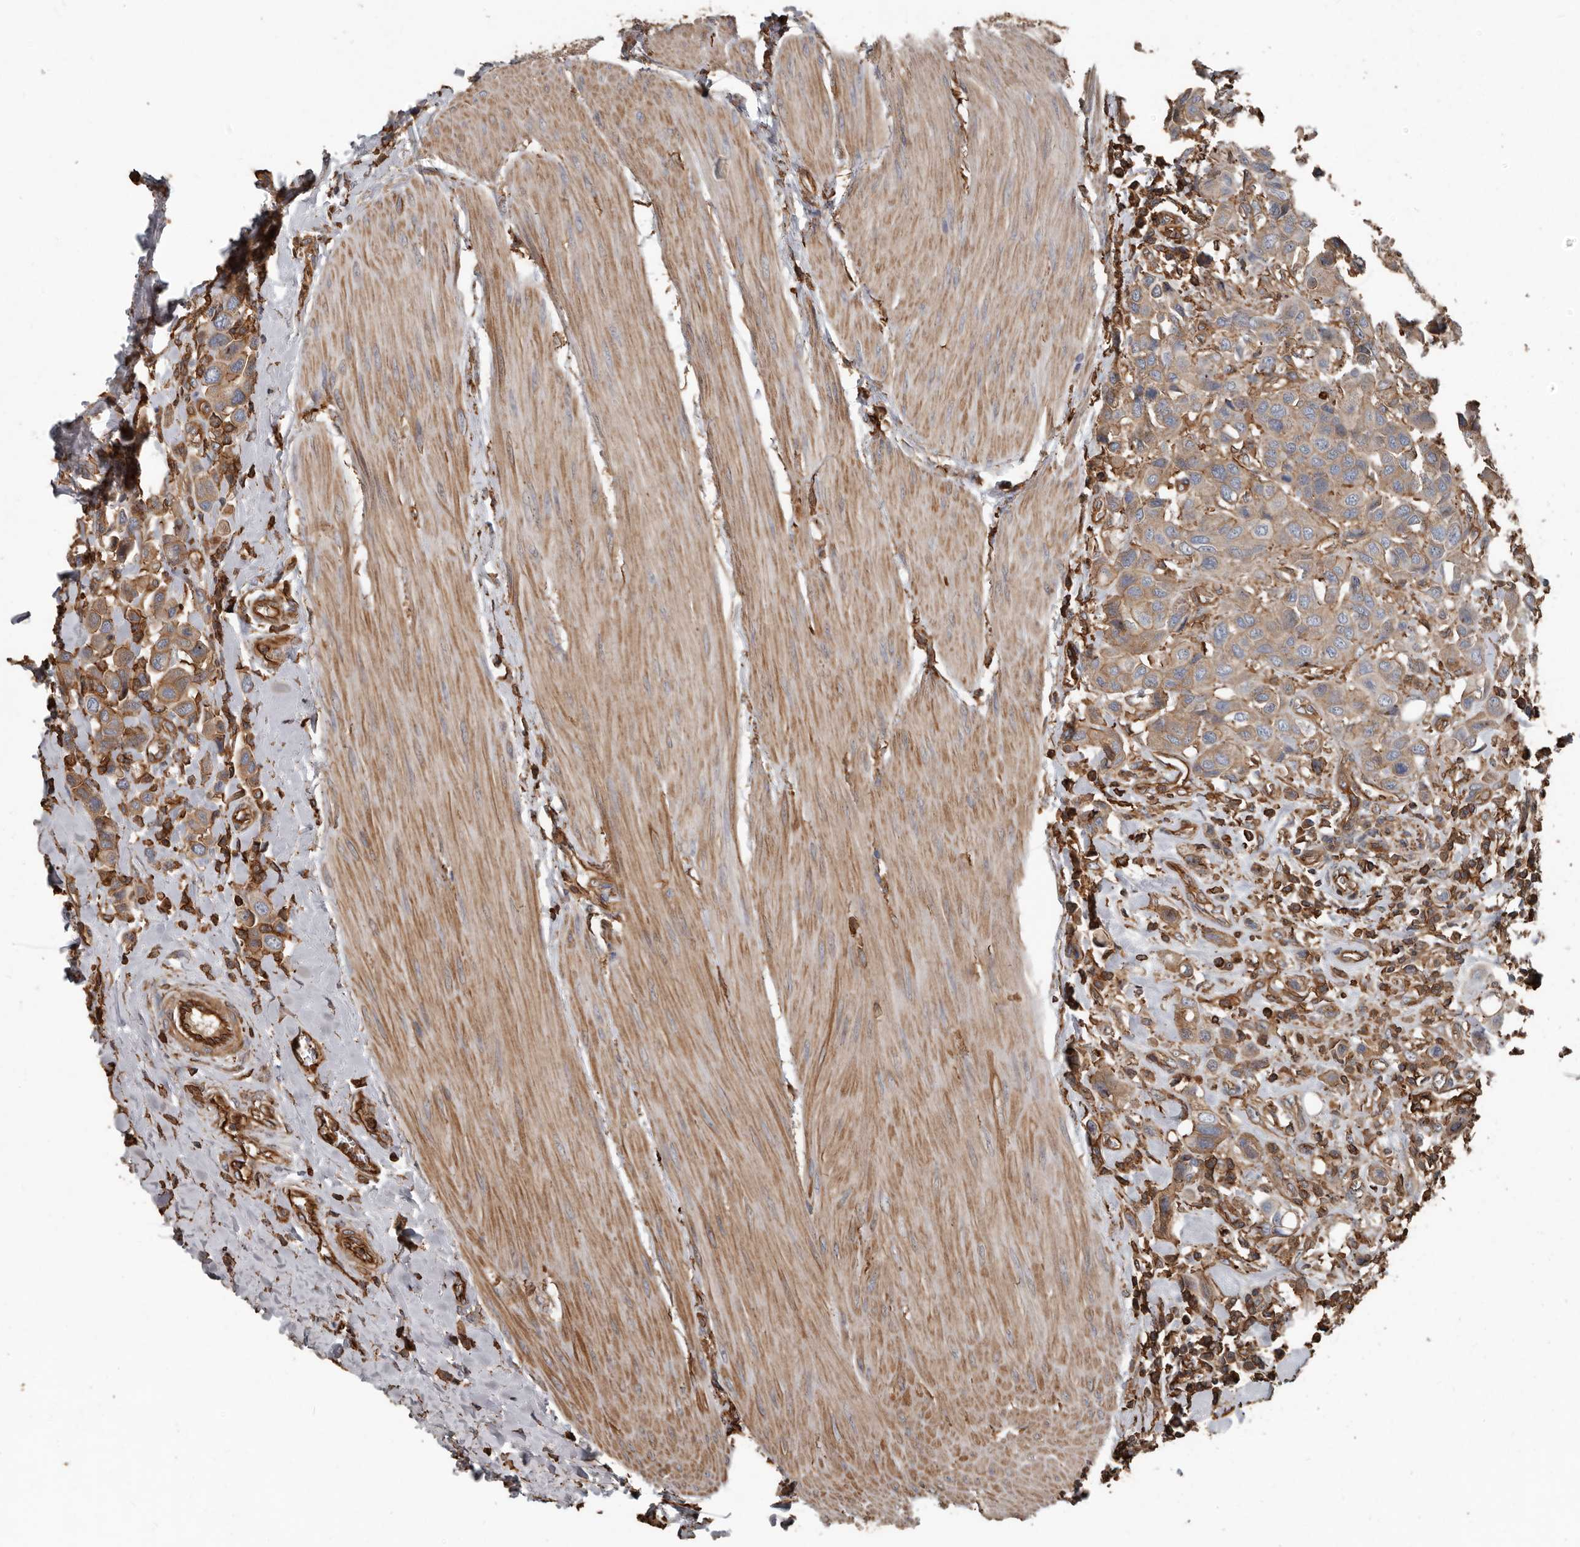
{"staining": {"intensity": "moderate", "quantity": ">75%", "location": "cytoplasmic/membranous"}, "tissue": "urothelial cancer", "cell_type": "Tumor cells", "image_type": "cancer", "snomed": [{"axis": "morphology", "description": "Urothelial carcinoma, High grade"}, {"axis": "topography", "description": "Urinary bladder"}], "caption": "Urothelial cancer stained for a protein (brown) exhibits moderate cytoplasmic/membranous positive staining in about >75% of tumor cells.", "gene": "DENND6B", "patient": {"sex": "male", "age": 50}}